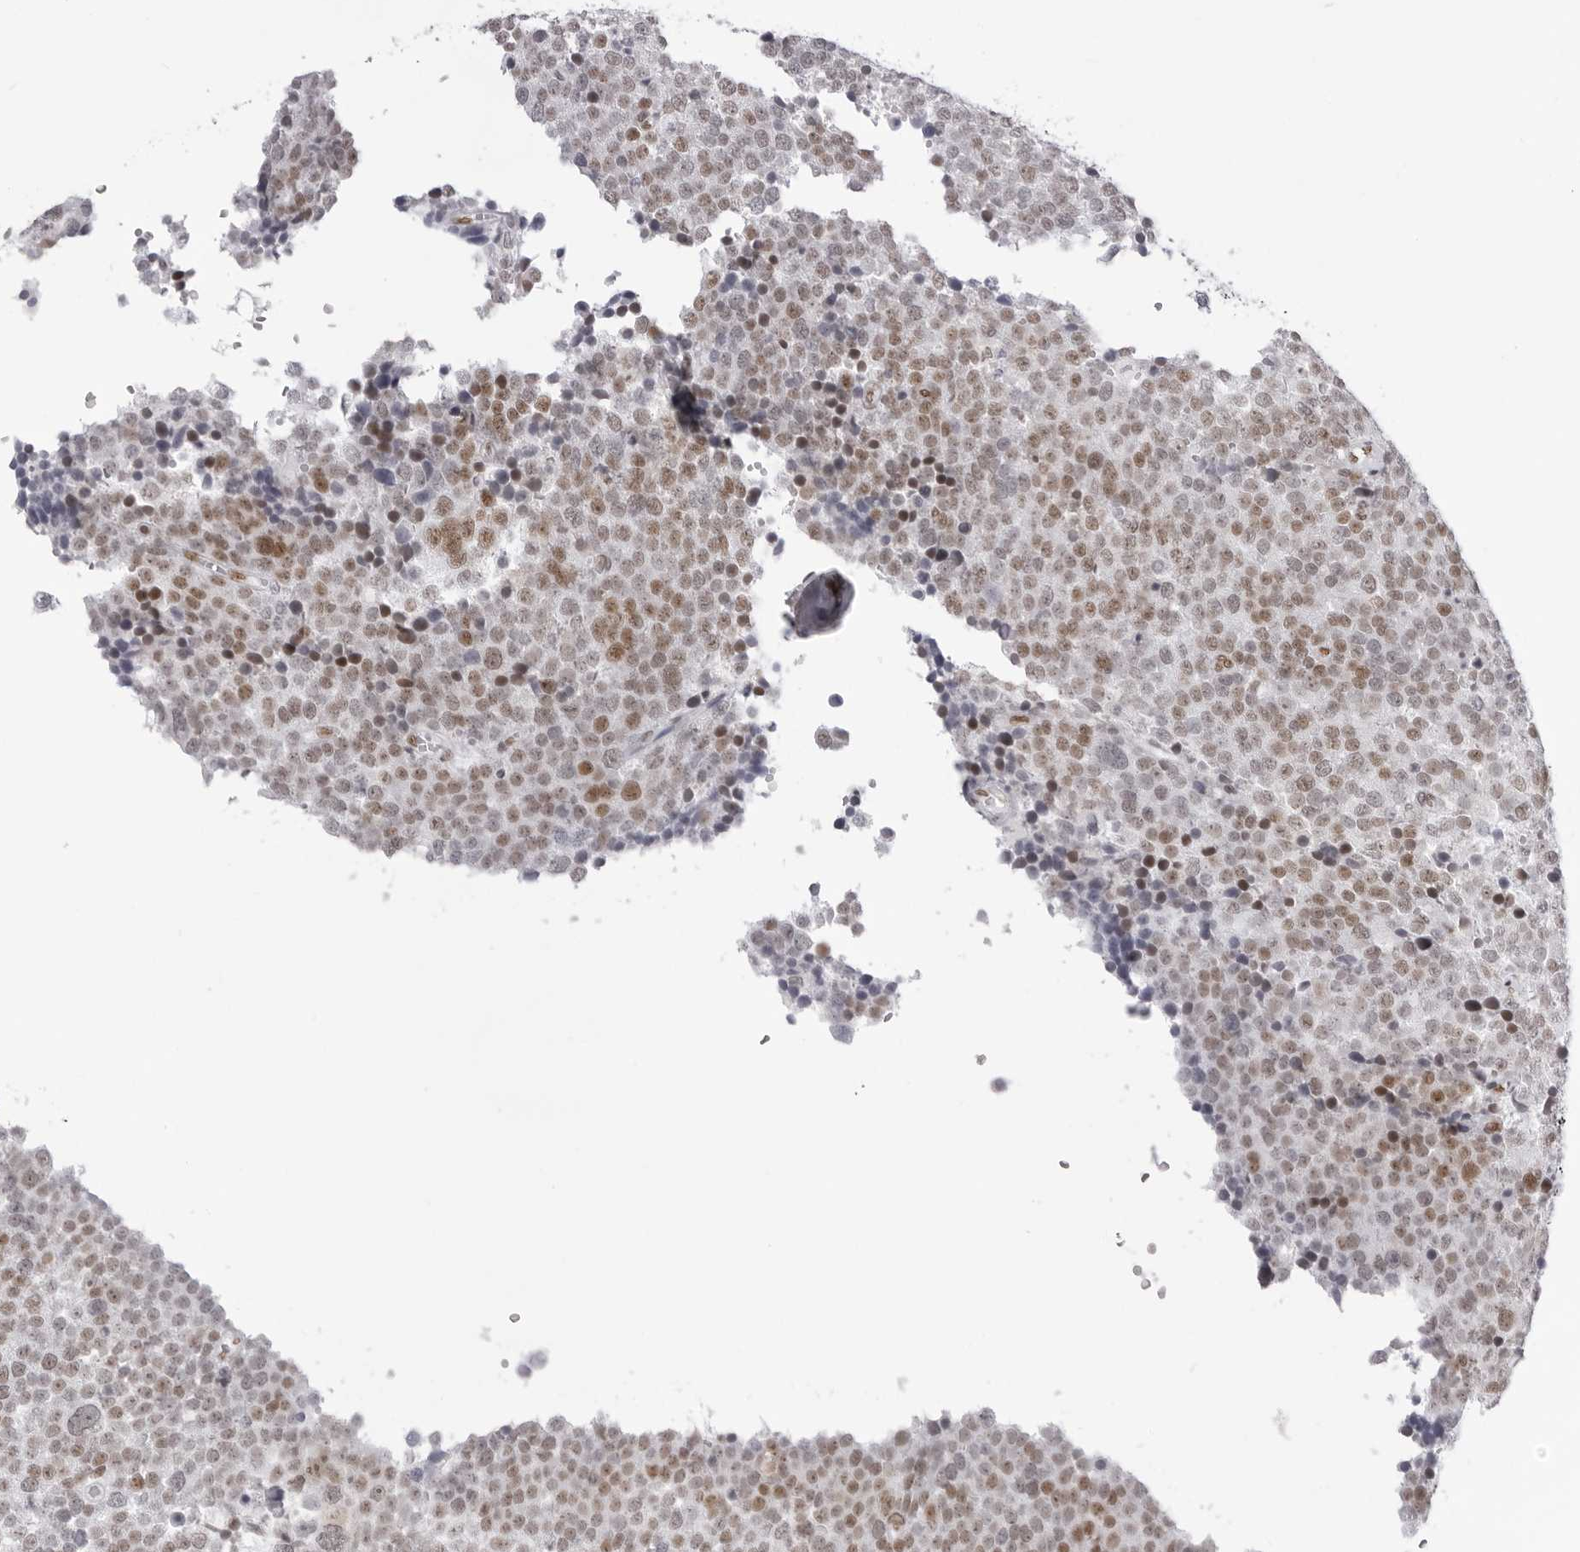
{"staining": {"intensity": "moderate", "quantity": ">75%", "location": "nuclear"}, "tissue": "testis cancer", "cell_type": "Tumor cells", "image_type": "cancer", "snomed": [{"axis": "morphology", "description": "Seminoma, NOS"}, {"axis": "topography", "description": "Testis"}], "caption": "An image of testis seminoma stained for a protein displays moderate nuclear brown staining in tumor cells.", "gene": "IRF2BP2", "patient": {"sex": "male", "age": 71}}